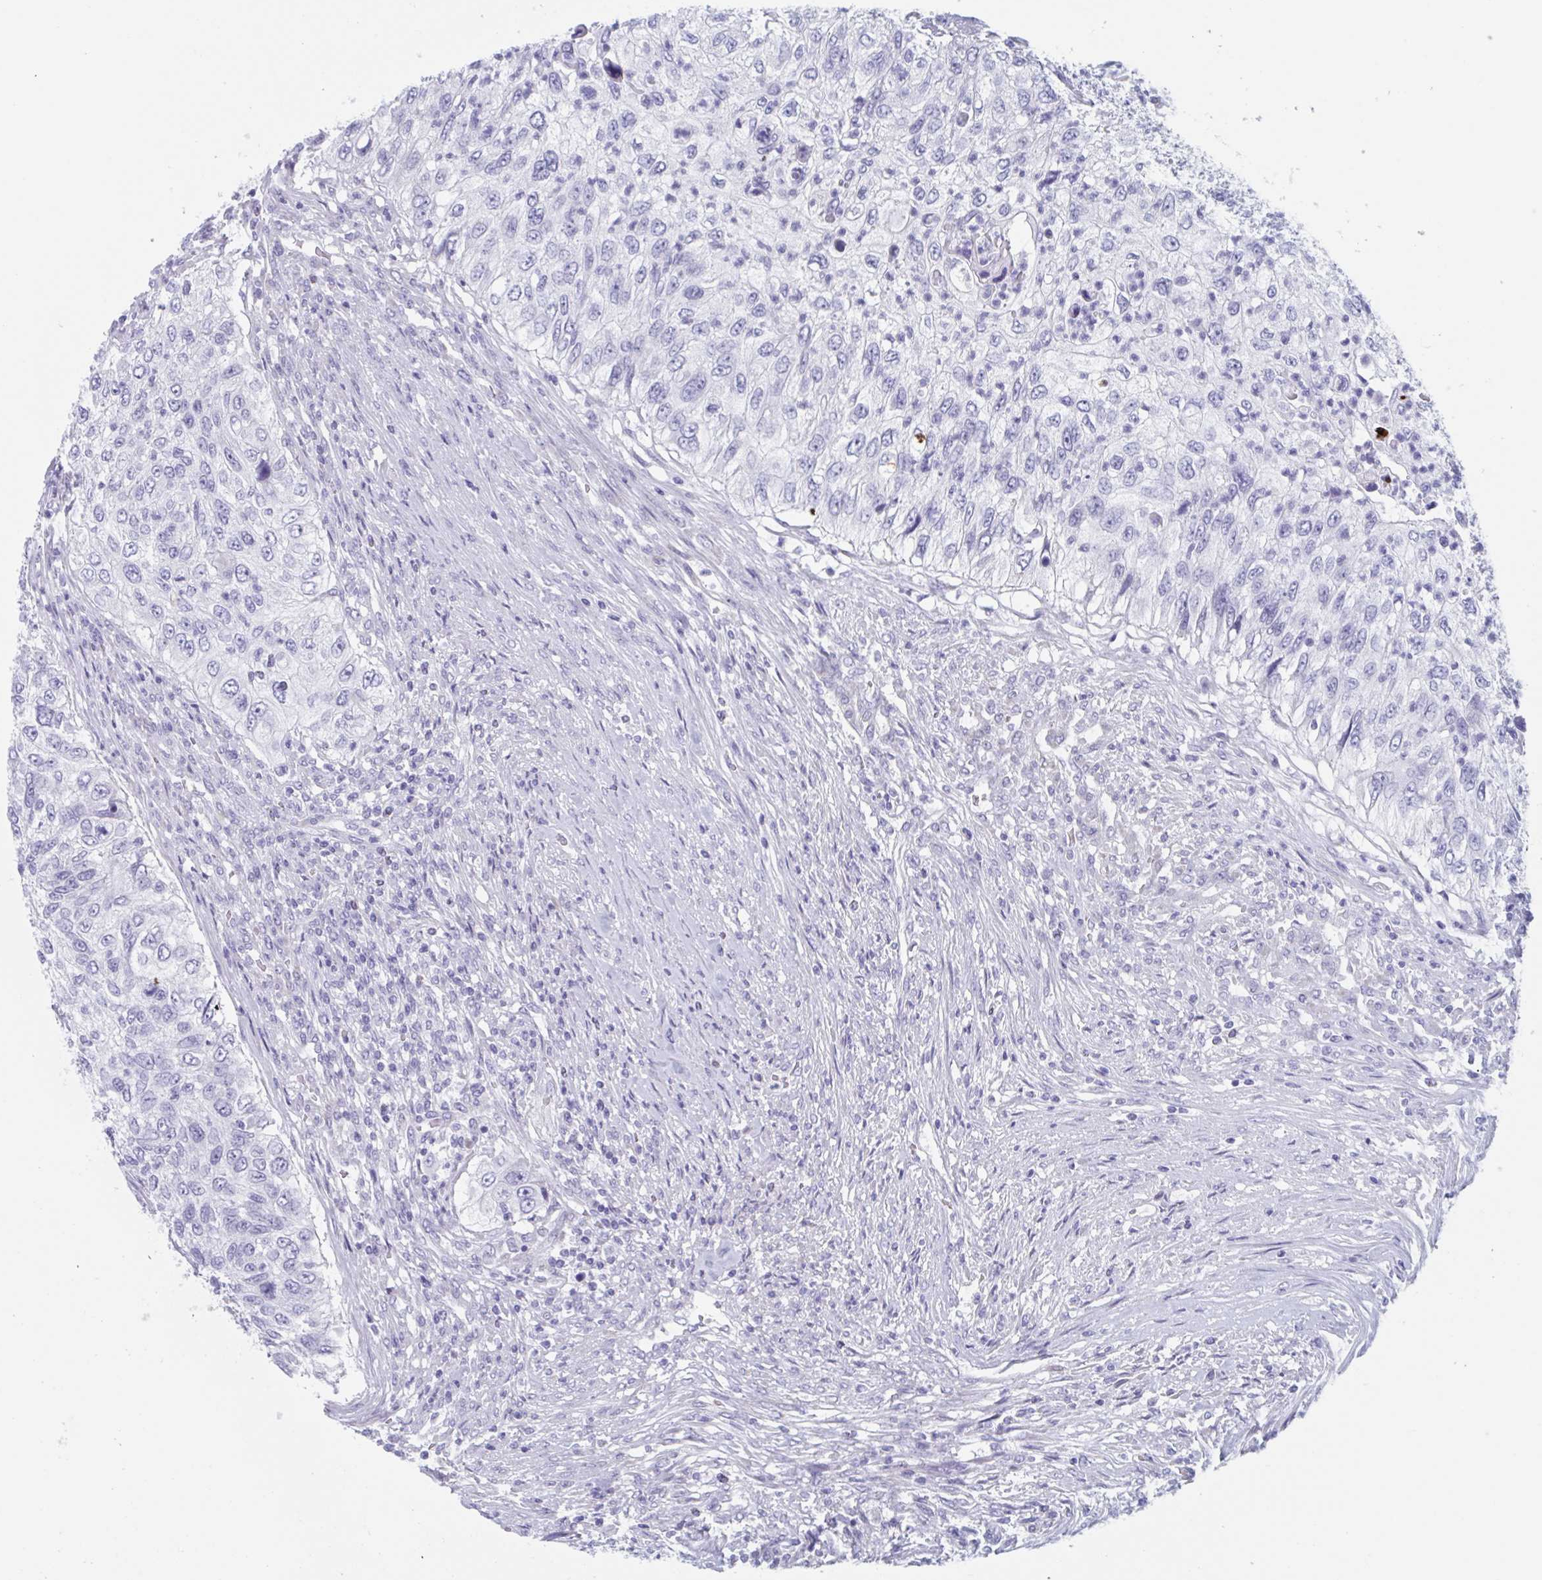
{"staining": {"intensity": "negative", "quantity": "none", "location": "none"}, "tissue": "urothelial cancer", "cell_type": "Tumor cells", "image_type": "cancer", "snomed": [{"axis": "morphology", "description": "Urothelial carcinoma, High grade"}, {"axis": "topography", "description": "Urinary bladder"}], "caption": "Immunohistochemistry of urothelial cancer displays no positivity in tumor cells.", "gene": "HSD11B2", "patient": {"sex": "female", "age": 60}}